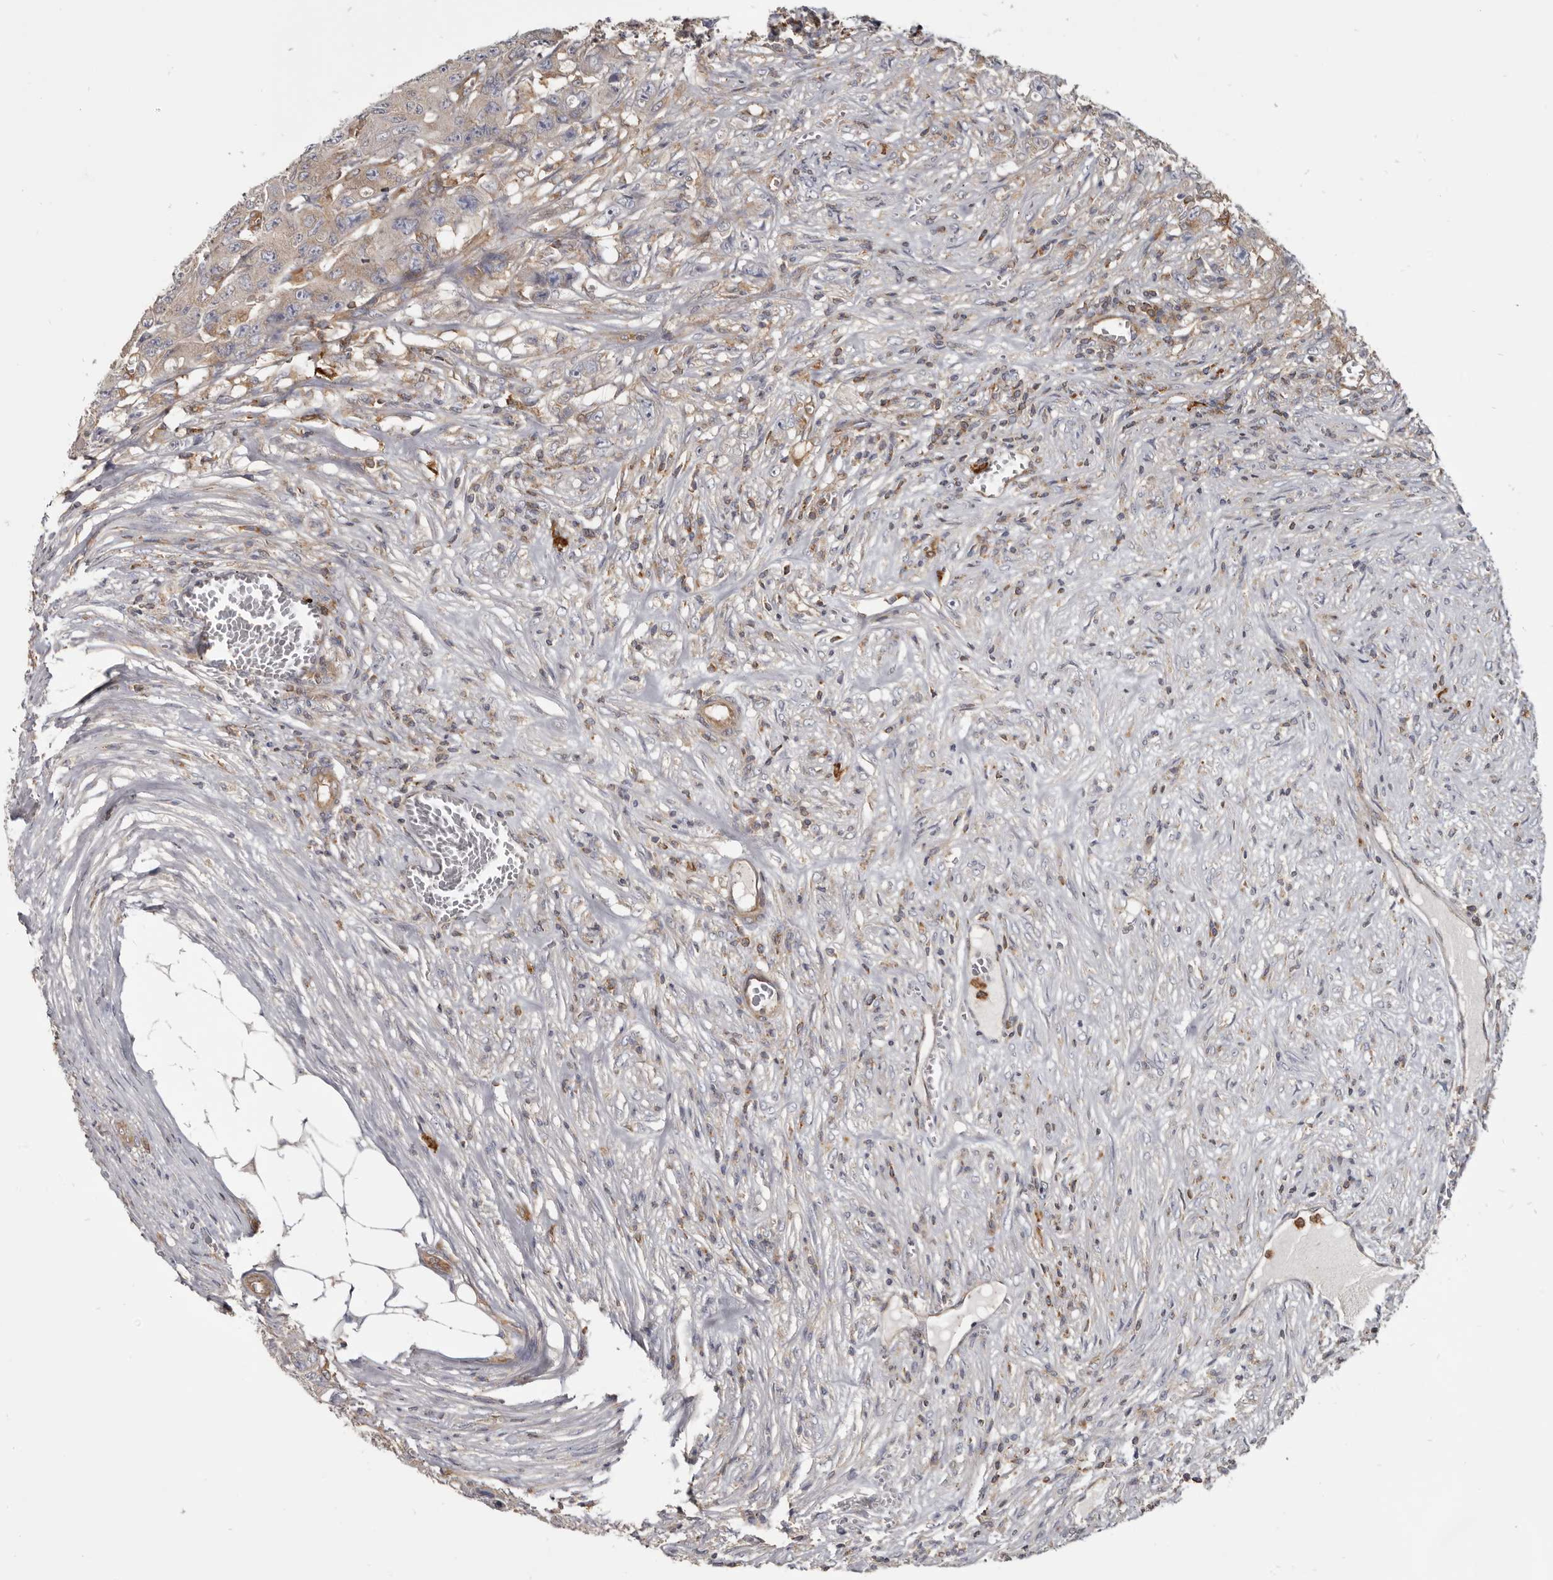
{"staining": {"intensity": "weak", "quantity": "25%-75%", "location": "cytoplasmic/membranous"}, "tissue": "colorectal cancer", "cell_type": "Tumor cells", "image_type": "cancer", "snomed": [{"axis": "morphology", "description": "Adenocarcinoma, NOS"}, {"axis": "topography", "description": "Colon"}], "caption": "A micrograph showing weak cytoplasmic/membranous positivity in approximately 25%-75% of tumor cells in colorectal cancer, as visualized by brown immunohistochemical staining.", "gene": "CBL", "patient": {"sex": "female", "age": 46}}